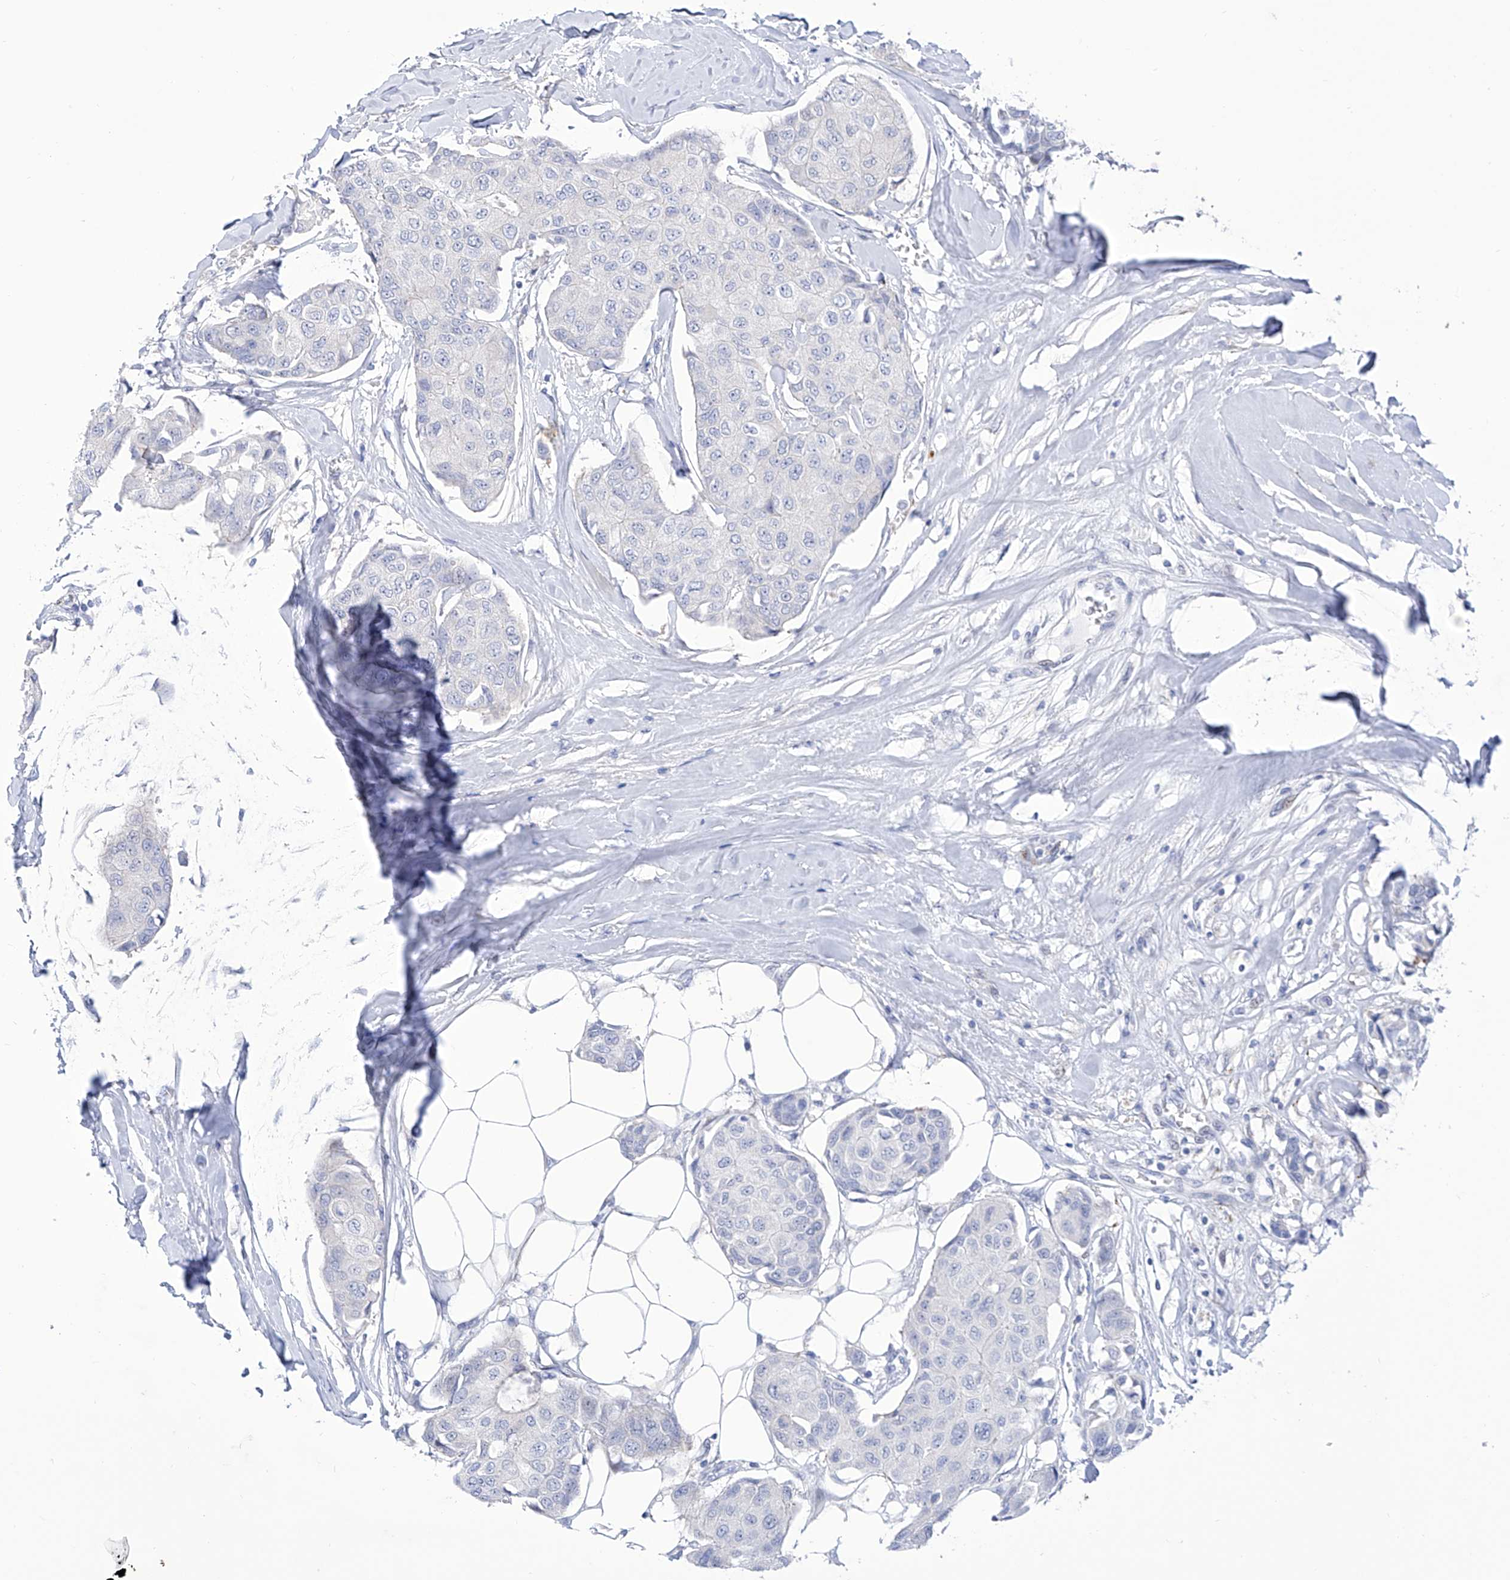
{"staining": {"intensity": "negative", "quantity": "none", "location": "none"}, "tissue": "breast cancer", "cell_type": "Tumor cells", "image_type": "cancer", "snomed": [{"axis": "morphology", "description": "Duct carcinoma"}, {"axis": "topography", "description": "Breast"}], "caption": "An IHC image of breast infiltrating ductal carcinoma is shown. There is no staining in tumor cells of breast infiltrating ductal carcinoma.", "gene": "C1orf87", "patient": {"sex": "female", "age": 80}}